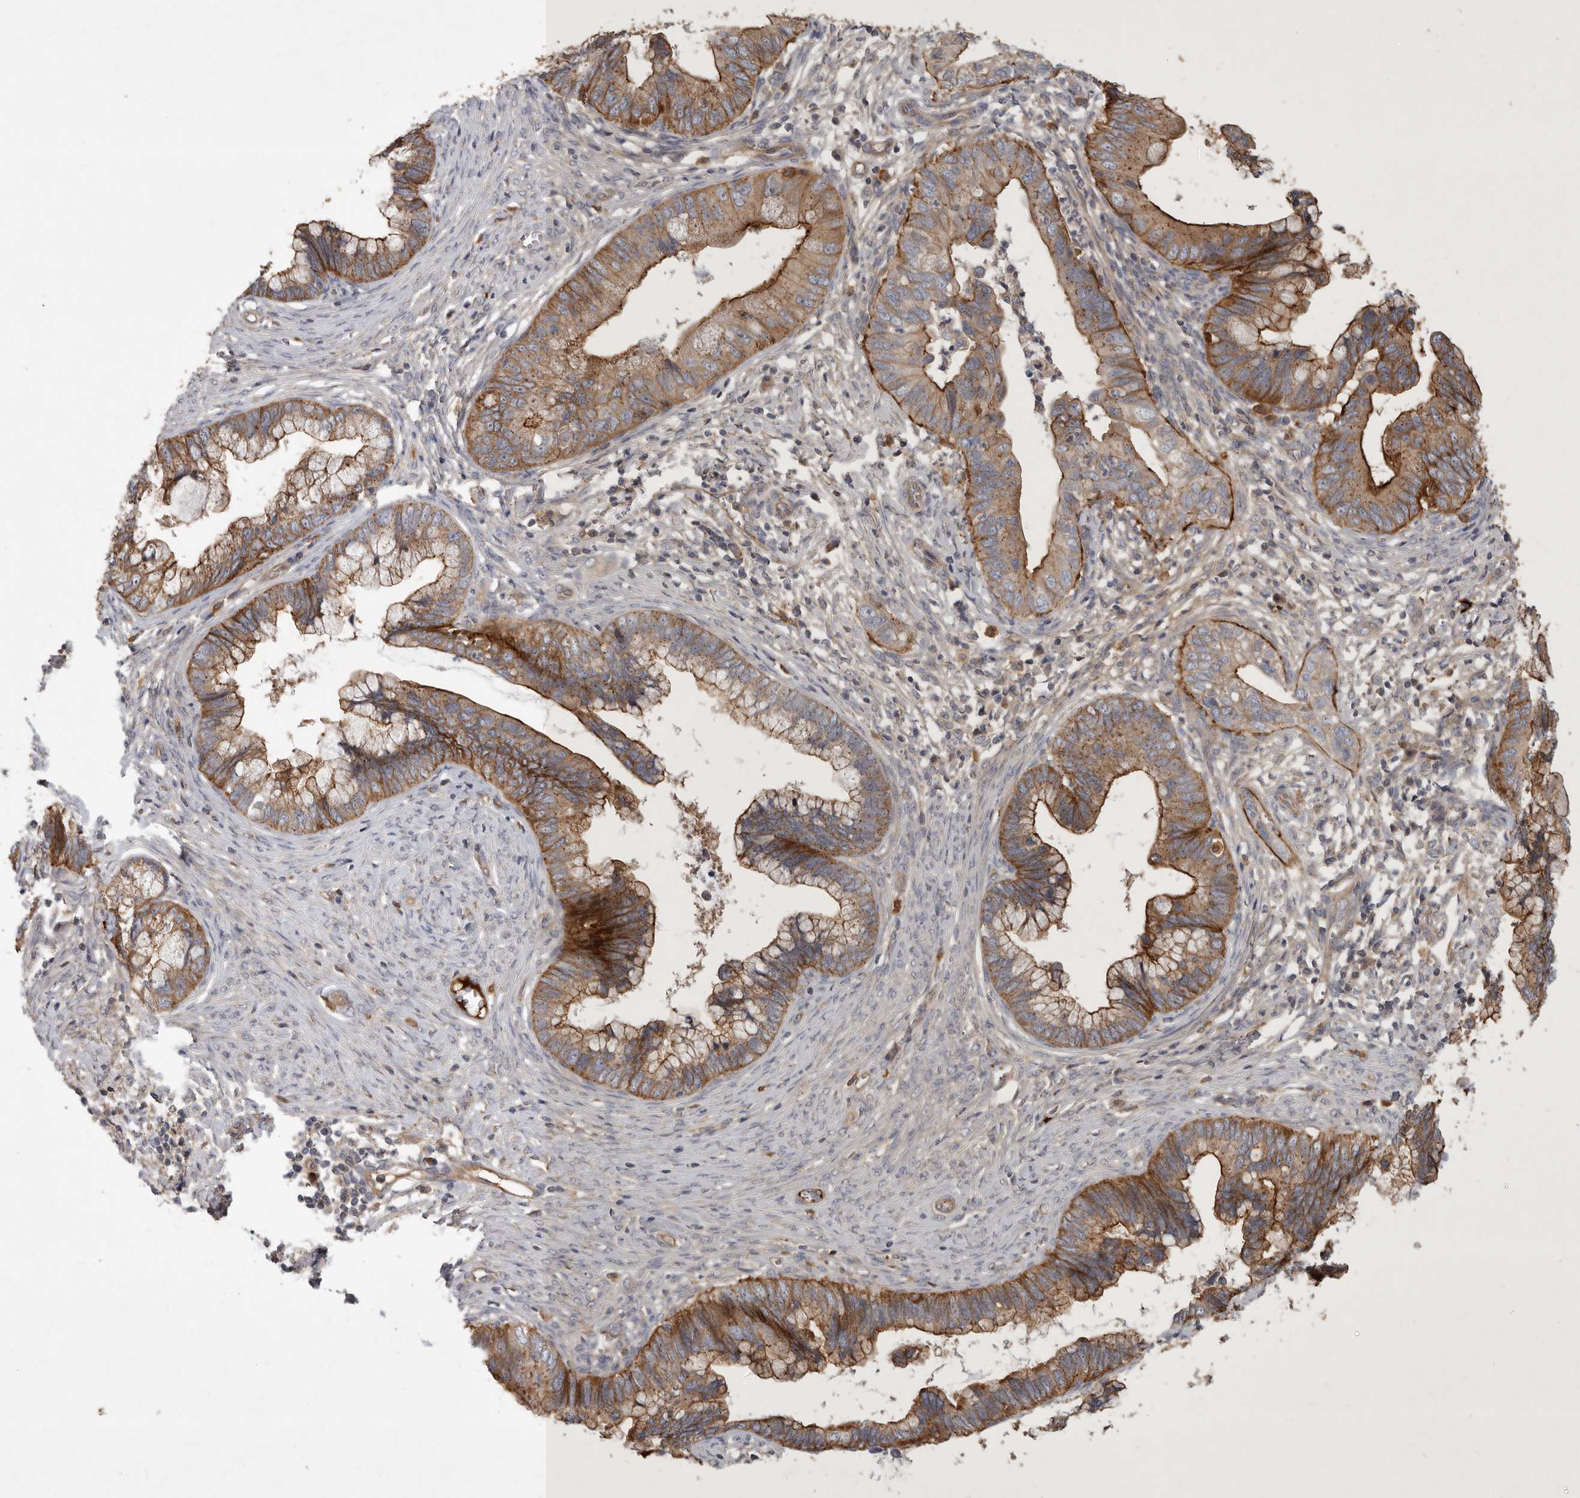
{"staining": {"intensity": "moderate", "quantity": "25%-75%", "location": "cytoplasmic/membranous"}, "tissue": "cervical cancer", "cell_type": "Tumor cells", "image_type": "cancer", "snomed": [{"axis": "morphology", "description": "Adenocarcinoma, NOS"}, {"axis": "topography", "description": "Cervix"}], "caption": "Immunohistochemistry (IHC) image of neoplastic tissue: human cervical adenocarcinoma stained using immunohistochemistry (IHC) reveals medium levels of moderate protein expression localized specifically in the cytoplasmic/membranous of tumor cells, appearing as a cytoplasmic/membranous brown color.", "gene": "MLPH", "patient": {"sex": "female", "age": 44}}